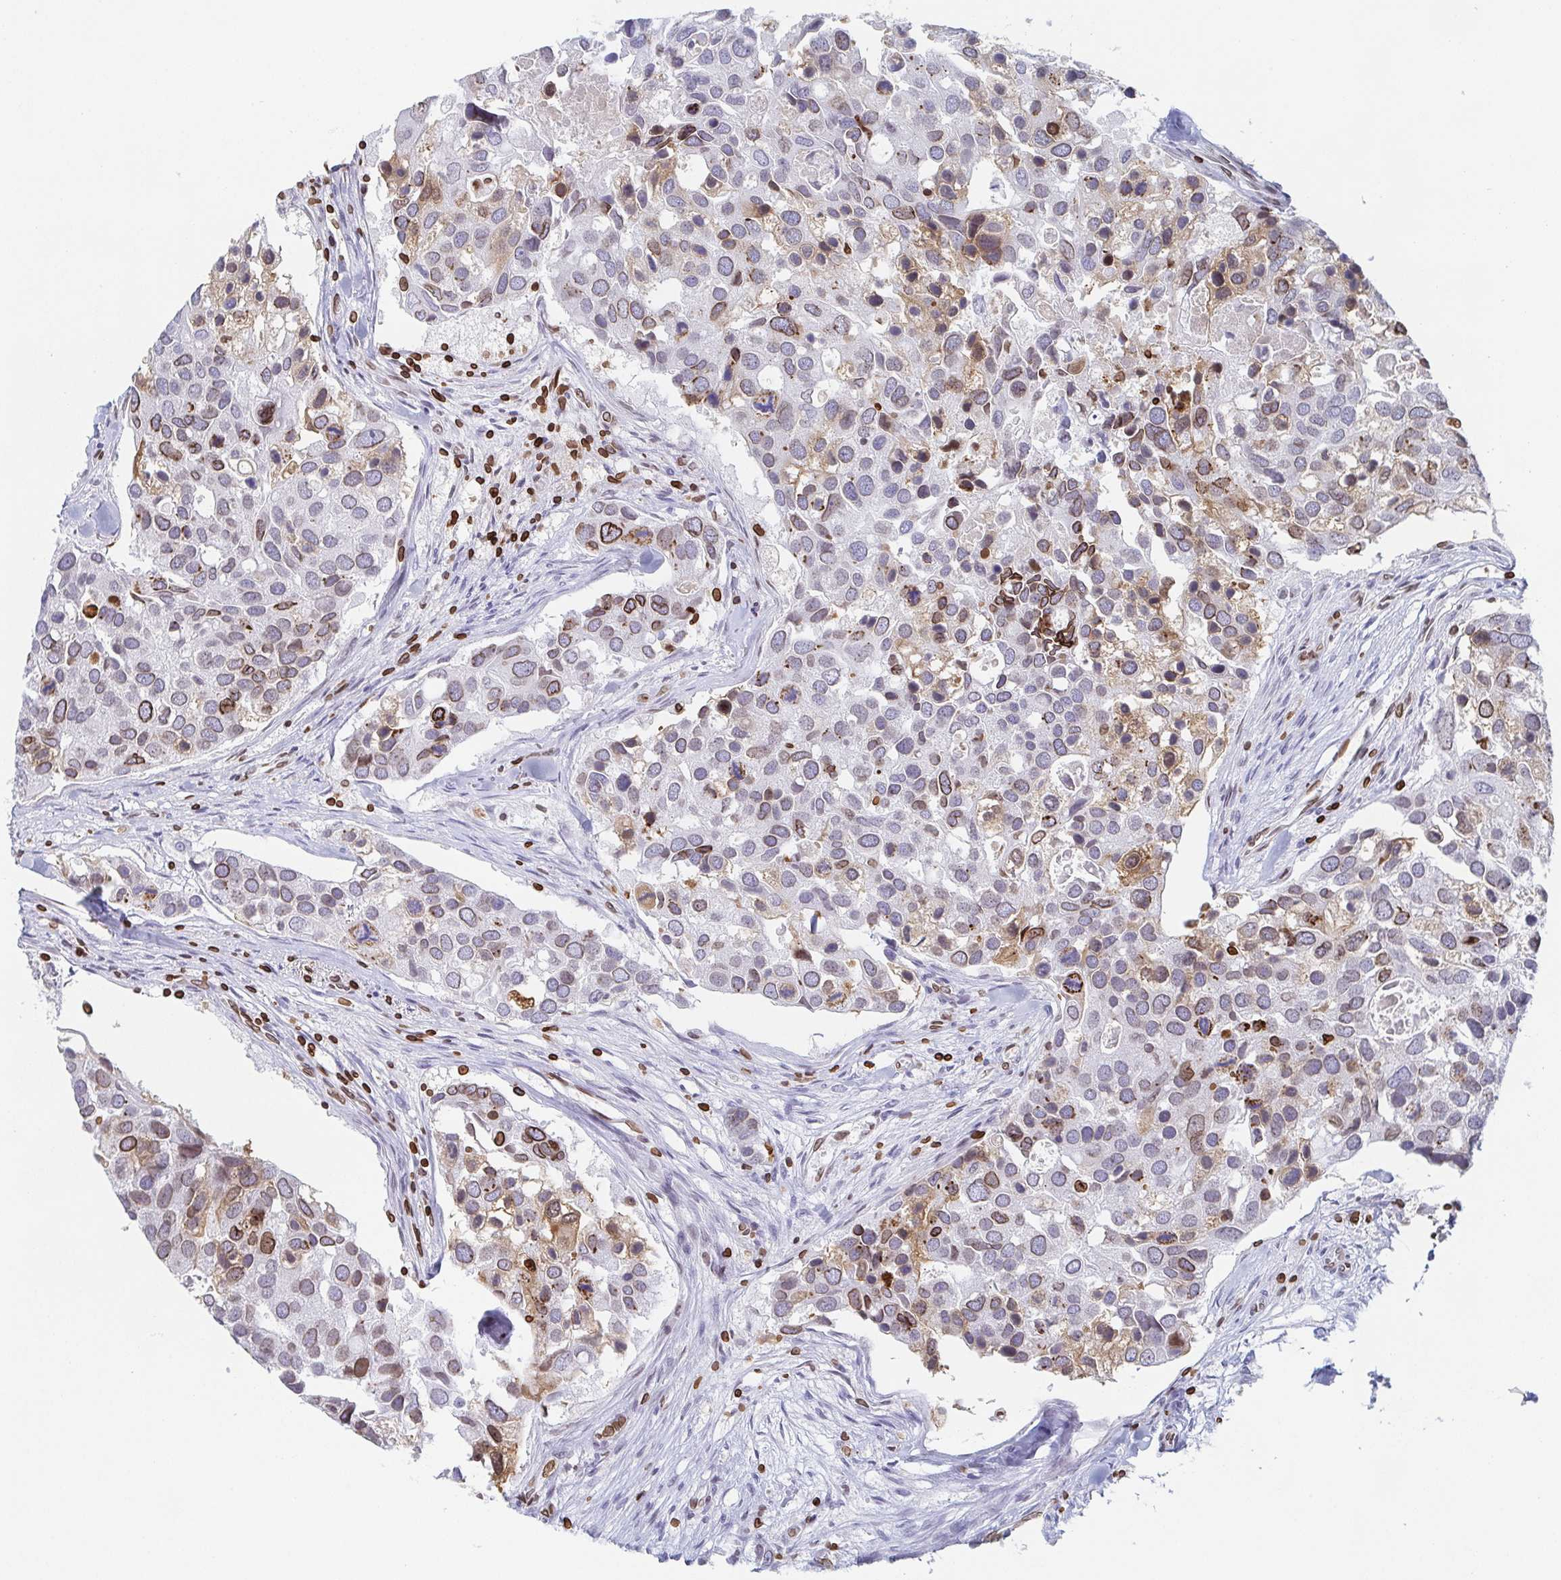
{"staining": {"intensity": "moderate", "quantity": "25%-75%", "location": "cytoplasmic/membranous,nuclear"}, "tissue": "breast cancer", "cell_type": "Tumor cells", "image_type": "cancer", "snomed": [{"axis": "morphology", "description": "Duct carcinoma"}, {"axis": "topography", "description": "Breast"}], "caption": "IHC of human breast invasive ductal carcinoma reveals medium levels of moderate cytoplasmic/membranous and nuclear expression in approximately 25%-75% of tumor cells.", "gene": "BTBD7", "patient": {"sex": "female", "age": 83}}